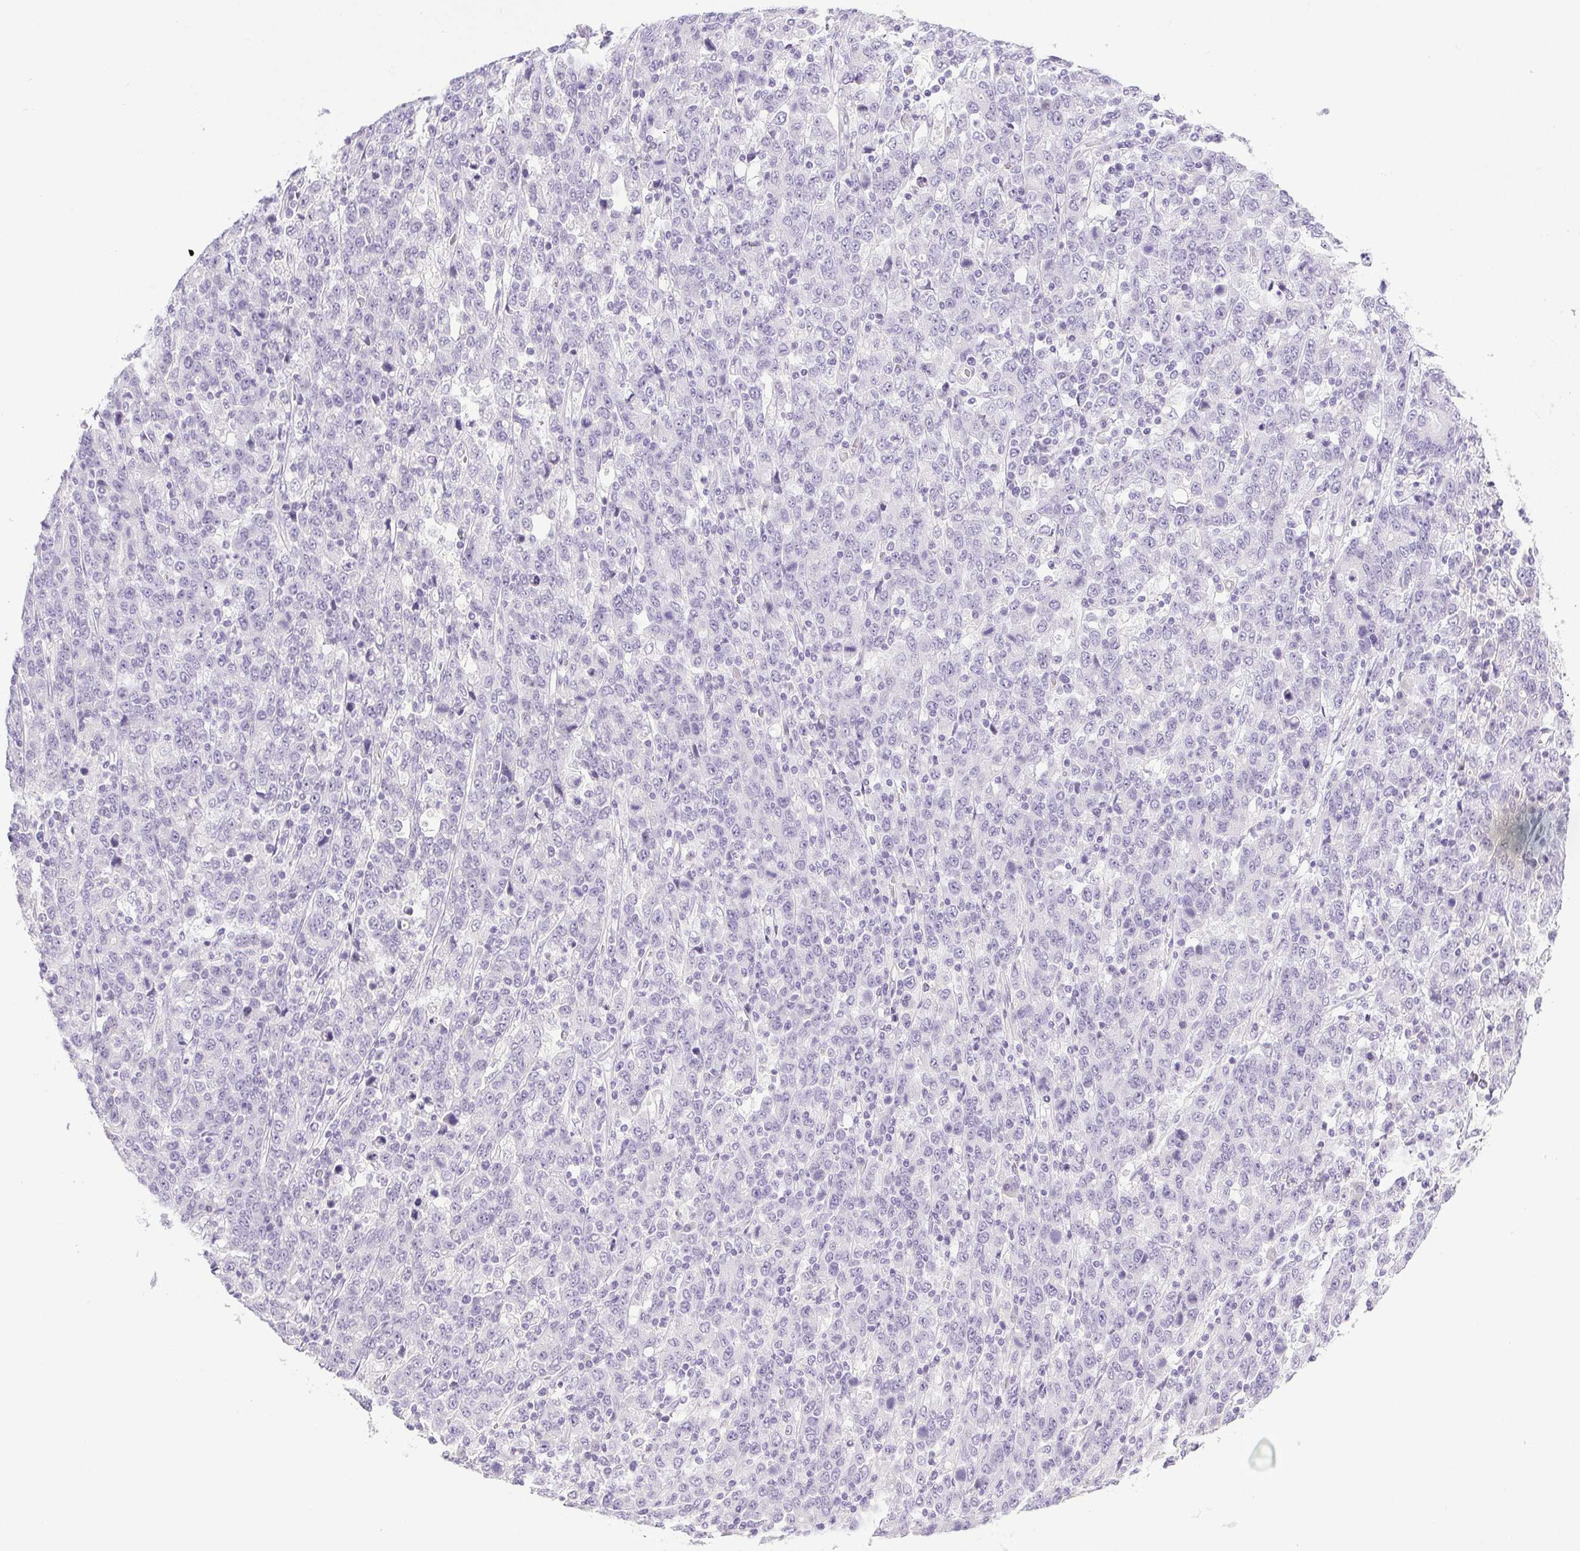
{"staining": {"intensity": "negative", "quantity": "none", "location": "none"}, "tissue": "stomach cancer", "cell_type": "Tumor cells", "image_type": "cancer", "snomed": [{"axis": "morphology", "description": "Adenocarcinoma, NOS"}, {"axis": "topography", "description": "Stomach, upper"}], "caption": "Stomach cancer (adenocarcinoma) was stained to show a protein in brown. There is no significant expression in tumor cells.", "gene": "PAPPA2", "patient": {"sex": "male", "age": 69}}